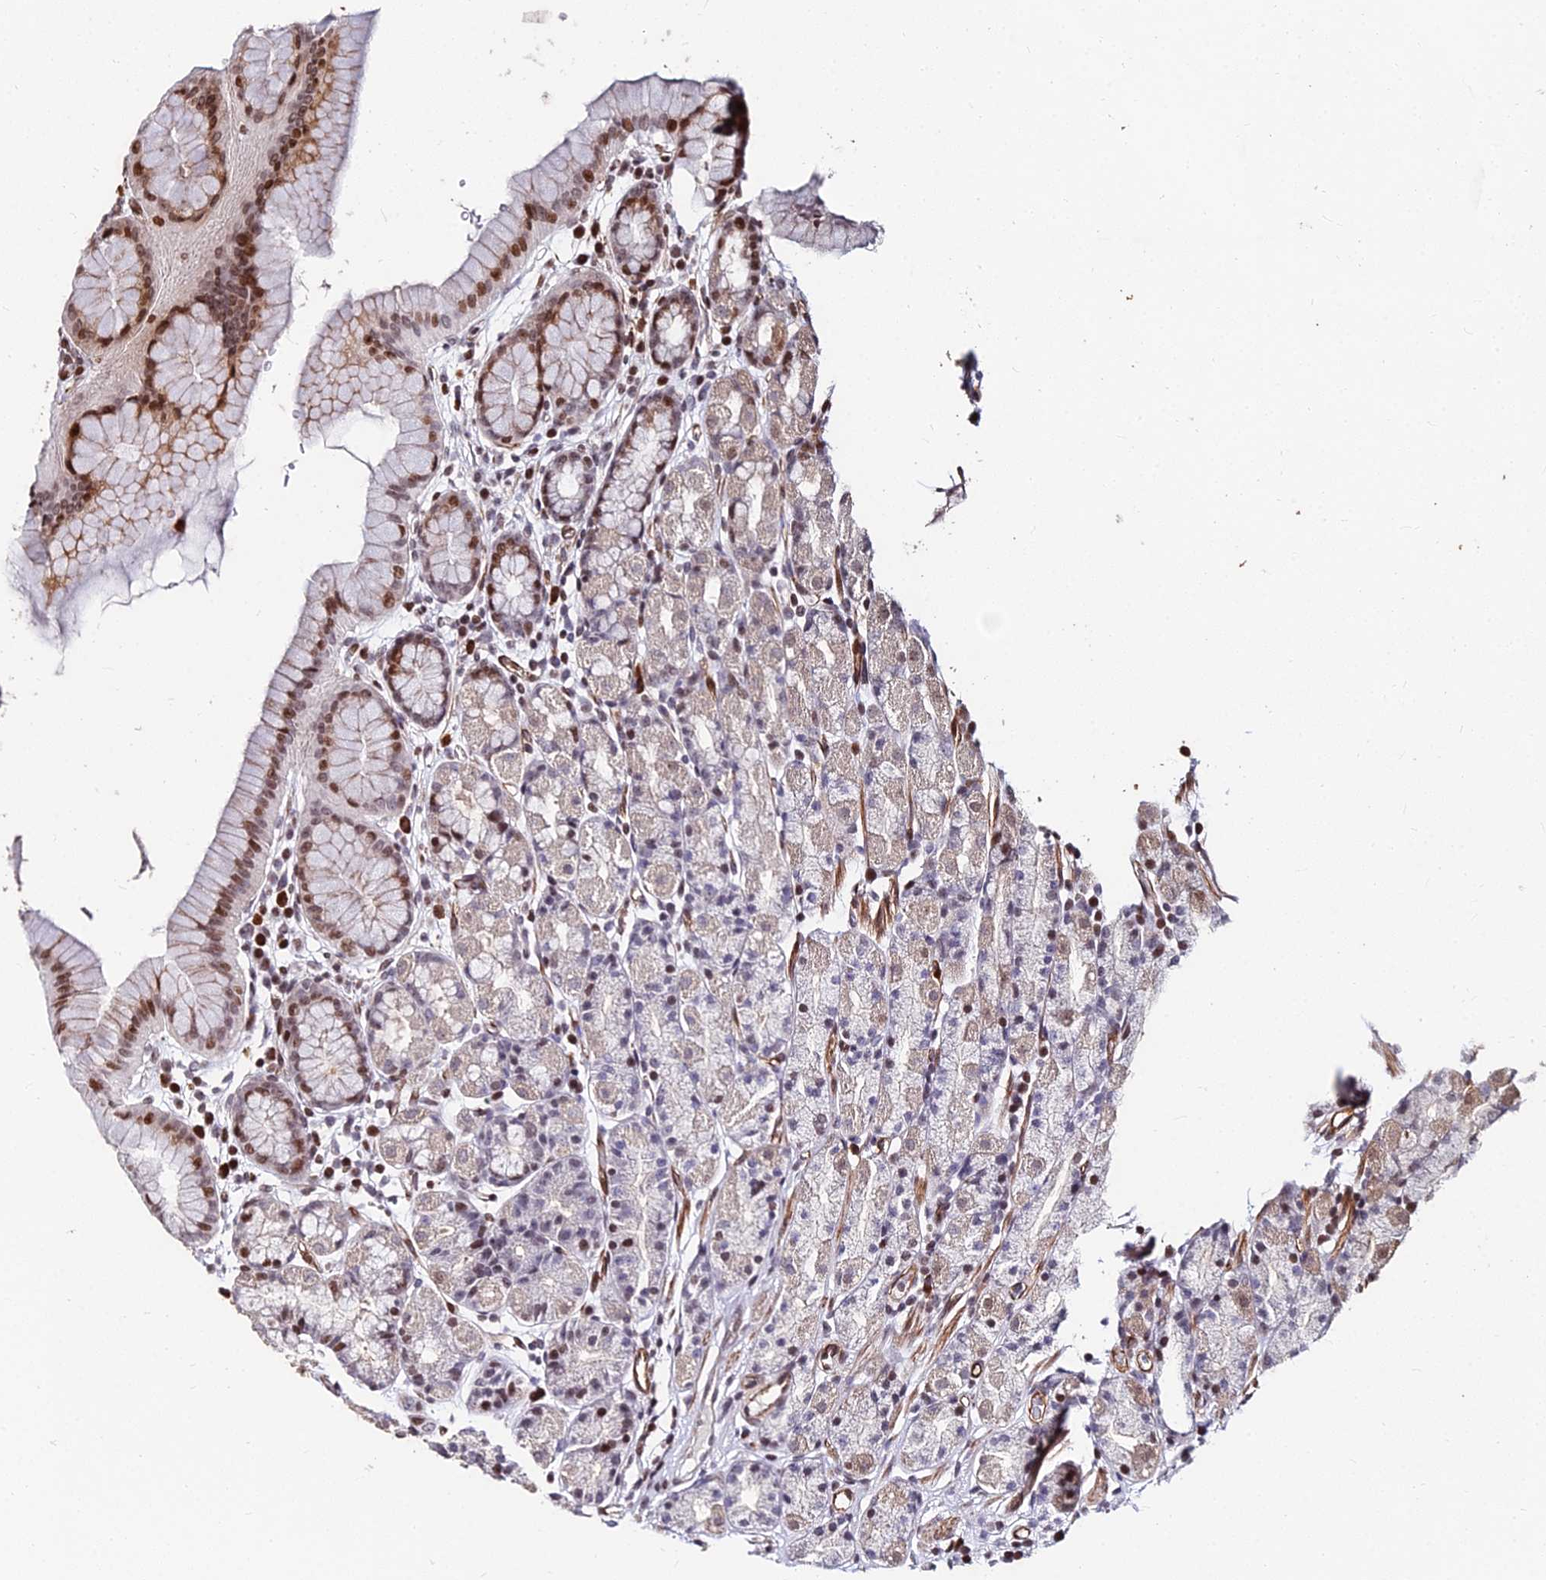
{"staining": {"intensity": "moderate", "quantity": "25%-75%", "location": "nuclear"}, "tissue": "stomach", "cell_type": "Glandular cells", "image_type": "normal", "snomed": [{"axis": "morphology", "description": "Normal tissue, NOS"}, {"axis": "topography", "description": "Stomach, upper"}], "caption": "Protein analysis of normal stomach reveals moderate nuclear expression in approximately 25%-75% of glandular cells.", "gene": "NYAP2", "patient": {"sex": "male", "age": 47}}